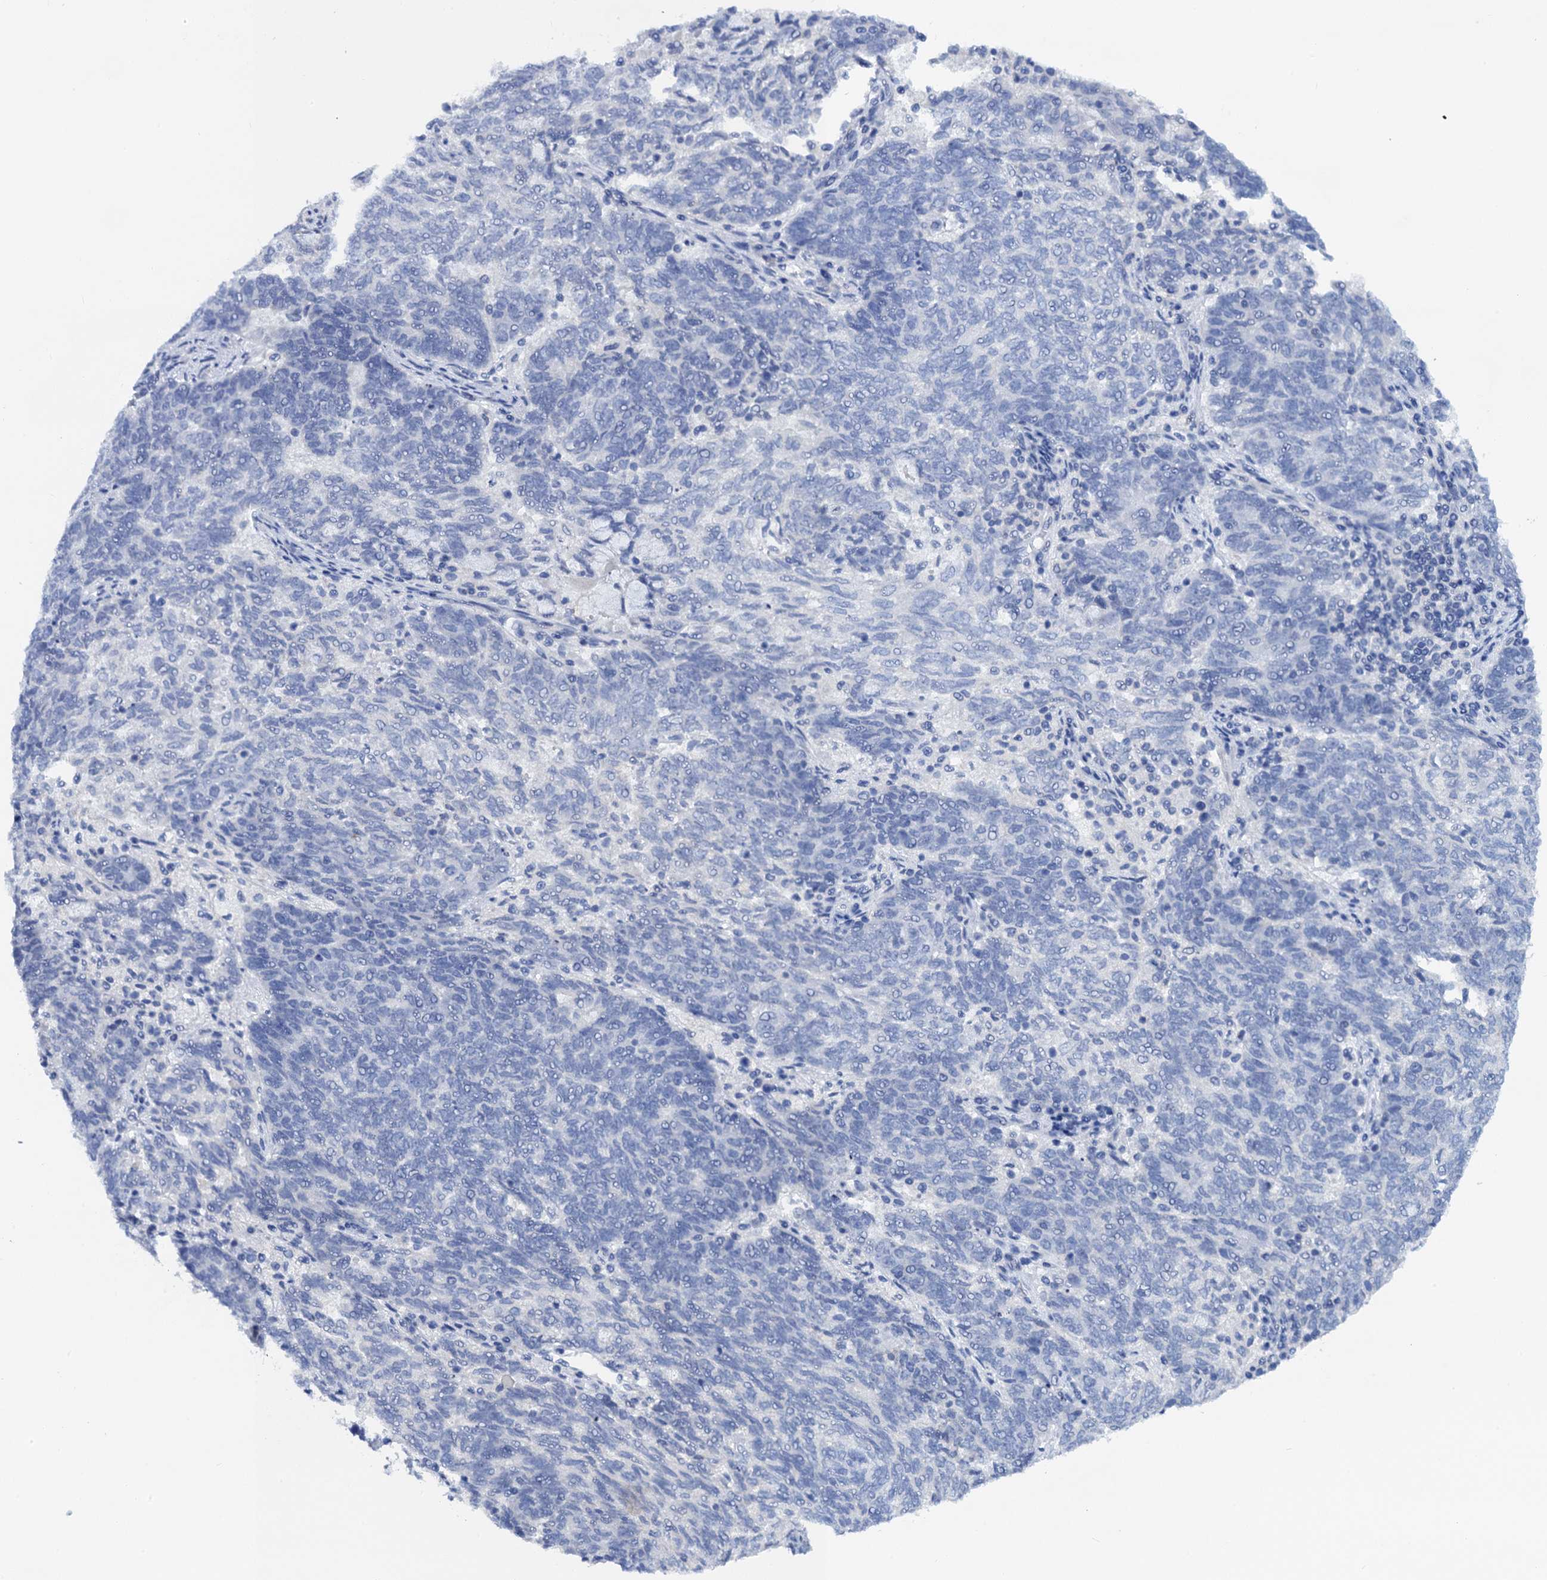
{"staining": {"intensity": "negative", "quantity": "none", "location": "none"}, "tissue": "endometrial cancer", "cell_type": "Tumor cells", "image_type": "cancer", "snomed": [{"axis": "morphology", "description": "Adenocarcinoma, NOS"}, {"axis": "topography", "description": "Endometrium"}], "caption": "Immunohistochemical staining of adenocarcinoma (endometrial) exhibits no significant expression in tumor cells.", "gene": "LYPD3", "patient": {"sex": "female", "age": 80}}